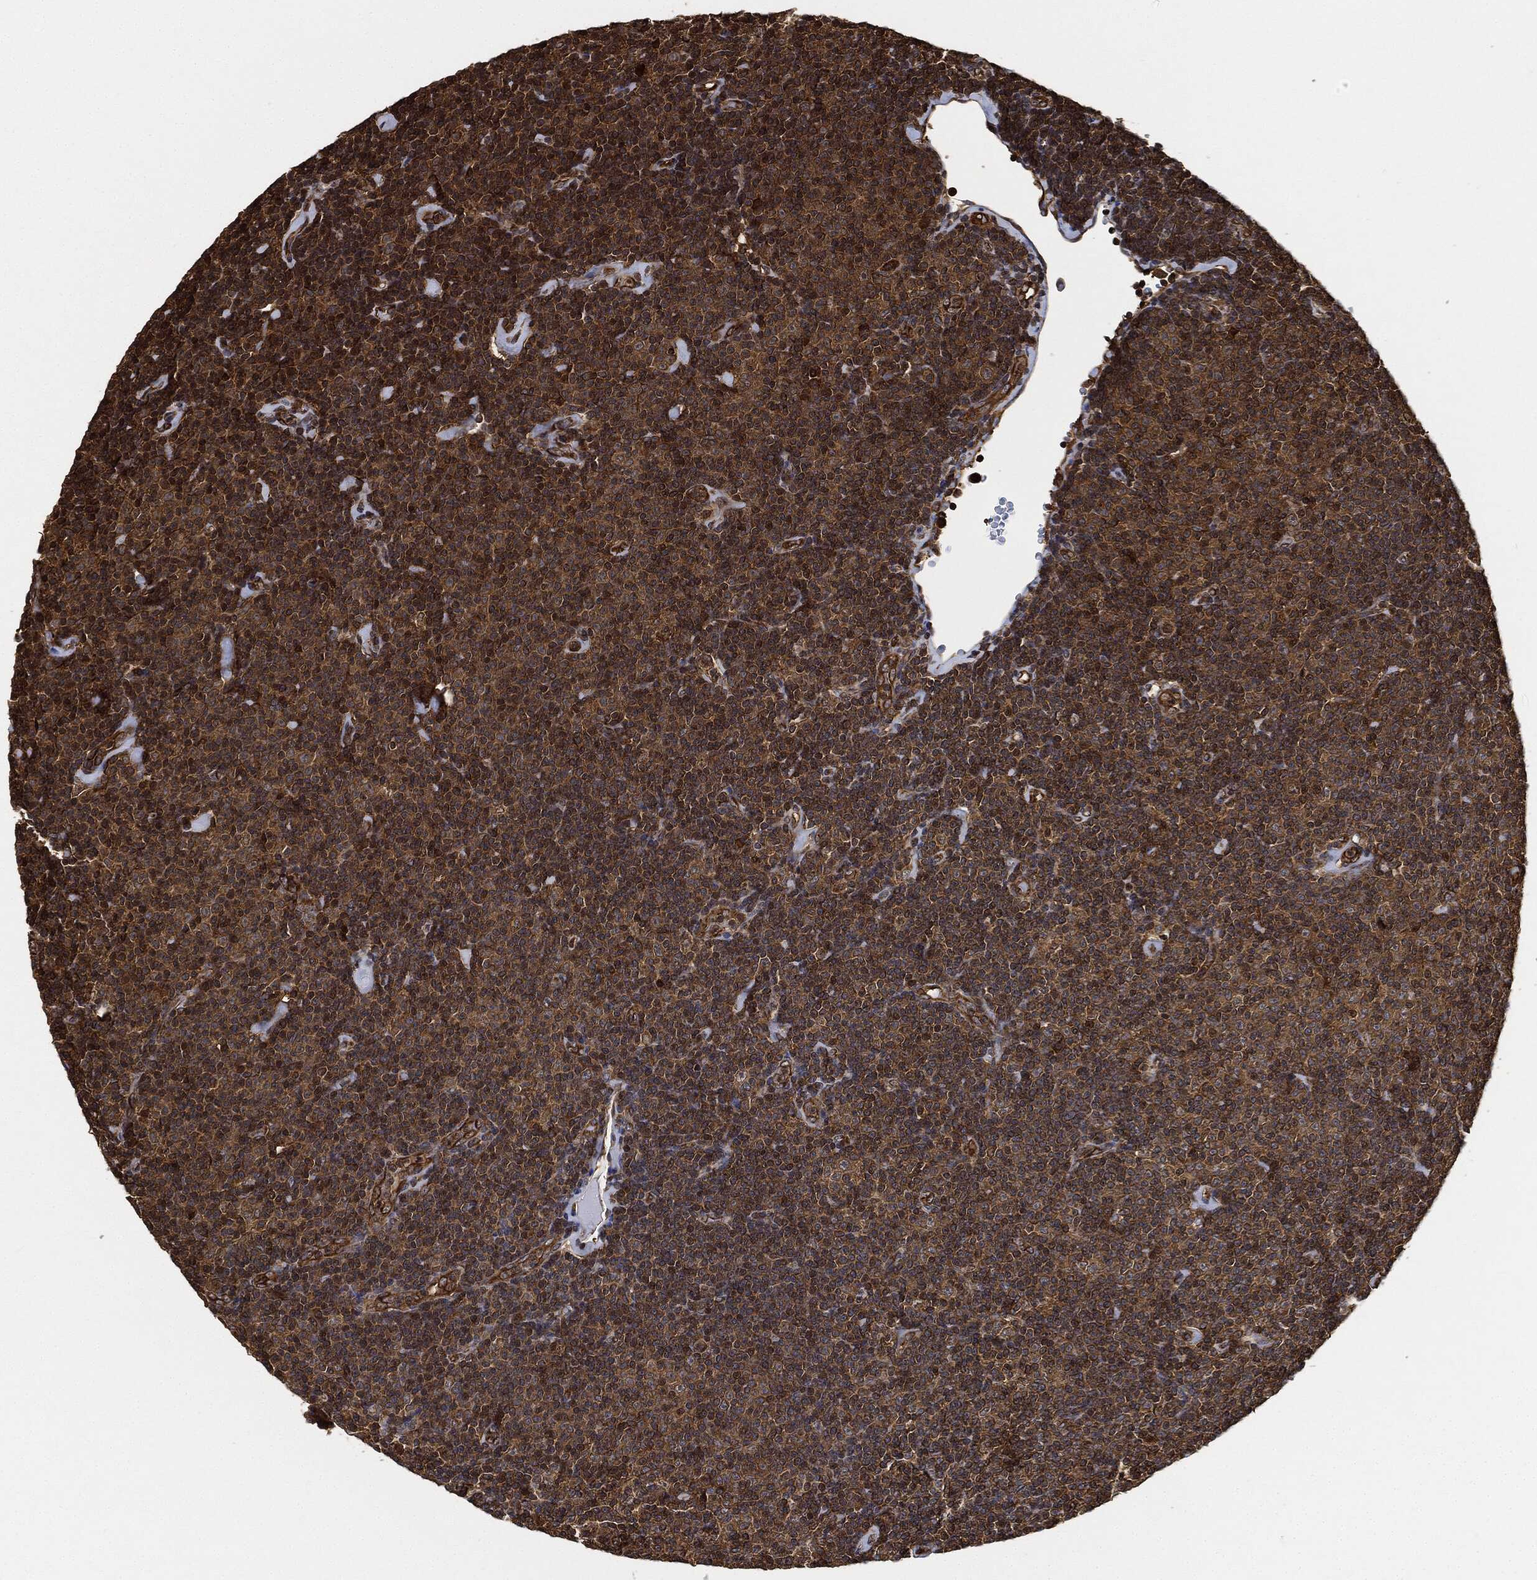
{"staining": {"intensity": "moderate", "quantity": ">75%", "location": "cytoplasmic/membranous"}, "tissue": "lymphoma", "cell_type": "Tumor cells", "image_type": "cancer", "snomed": [{"axis": "morphology", "description": "Malignant lymphoma, non-Hodgkin's type, Low grade"}, {"axis": "topography", "description": "Lymph node"}], "caption": "A high-resolution image shows IHC staining of malignant lymphoma, non-Hodgkin's type (low-grade), which demonstrates moderate cytoplasmic/membranous staining in approximately >75% of tumor cells. (Stains: DAB in brown, nuclei in blue, Microscopy: brightfield microscopy at high magnification).", "gene": "CEP290", "patient": {"sex": "male", "age": 81}}